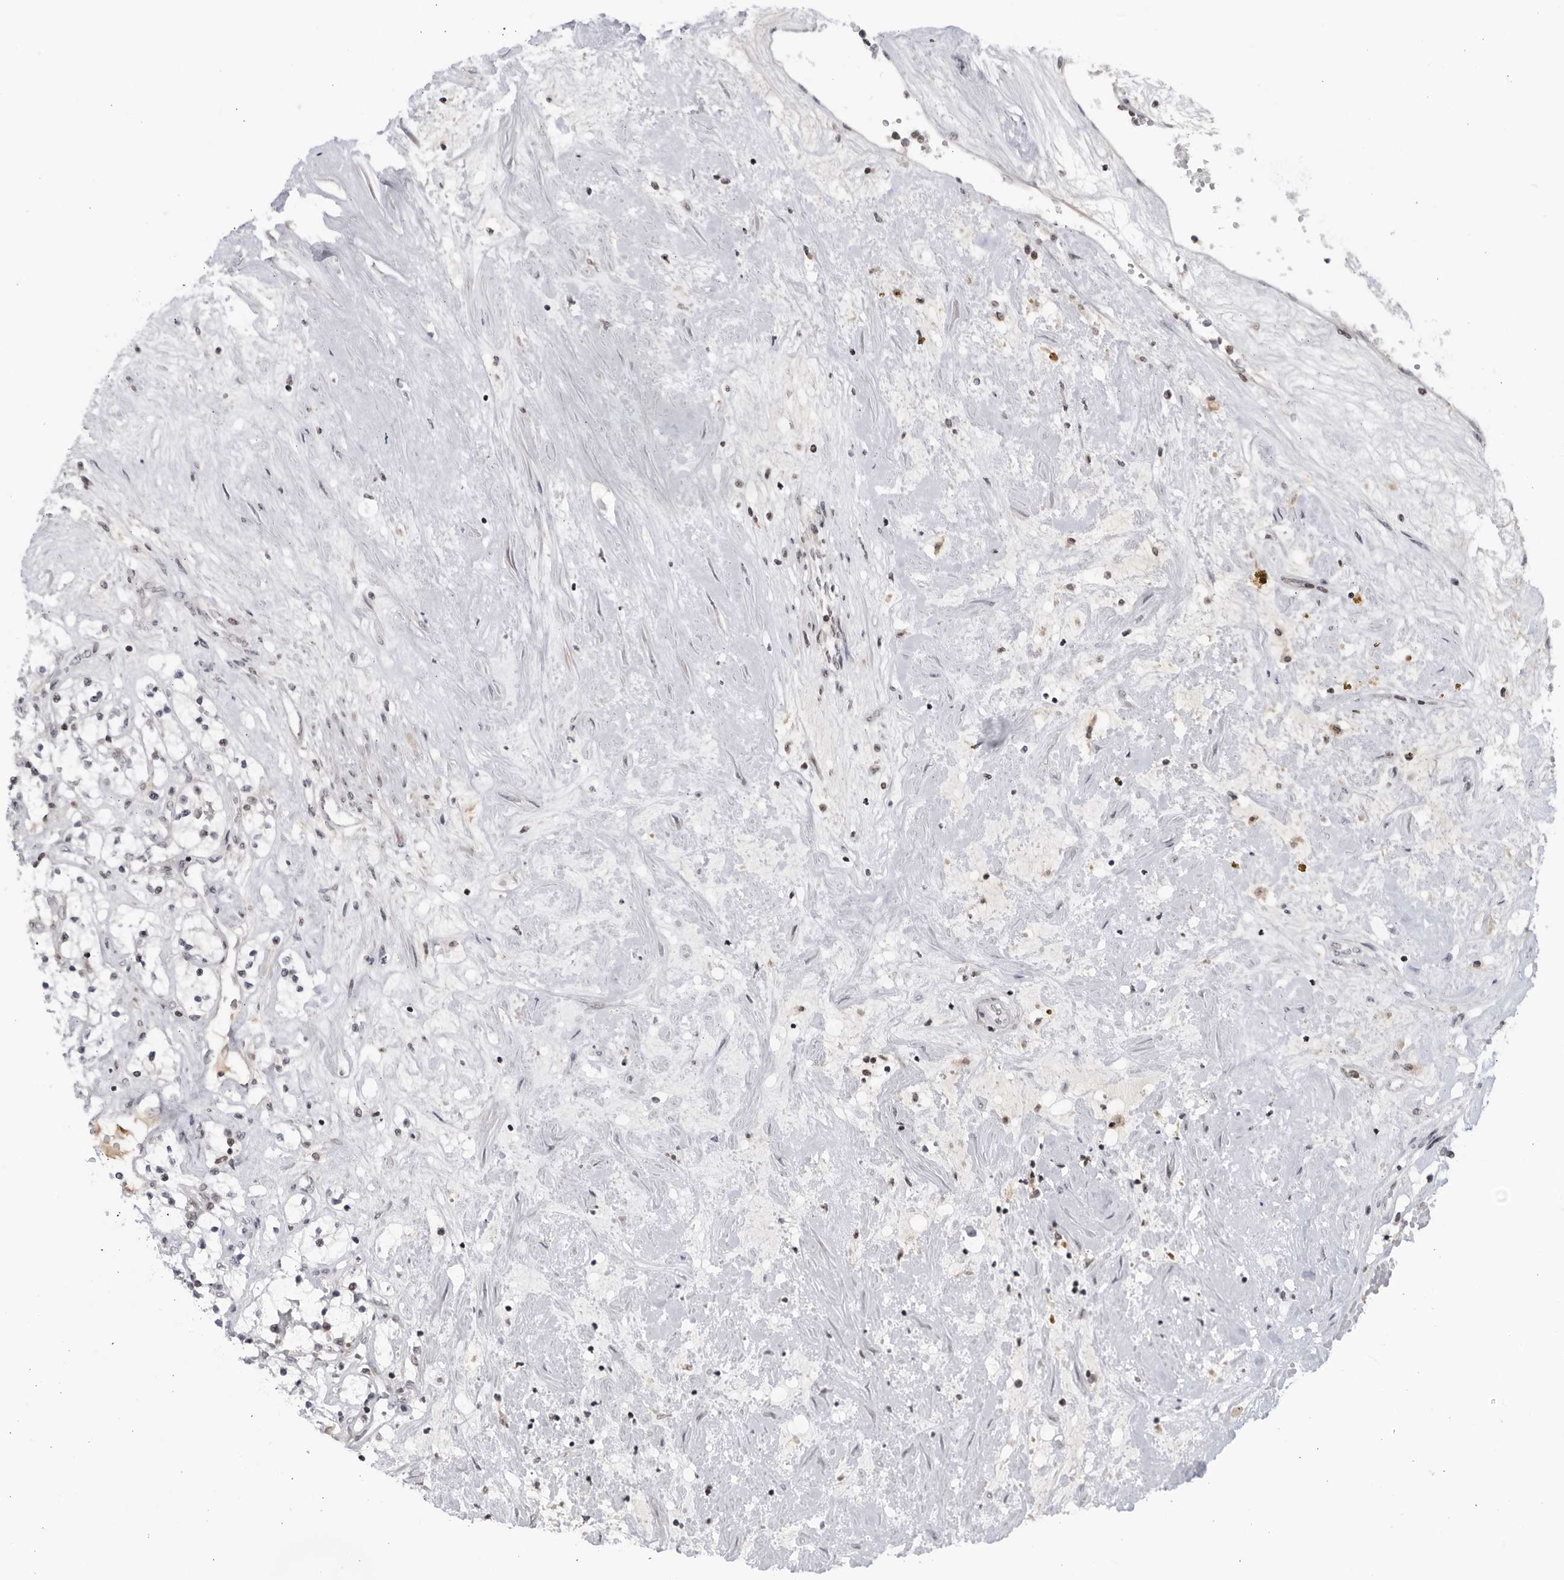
{"staining": {"intensity": "negative", "quantity": "none", "location": "none"}, "tissue": "renal cancer", "cell_type": "Tumor cells", "image_type": "cancer", "snomed": [{"axis": "morphology", "description": "Normal tissue, NOS"}, {"axis": "morphology", "description": "Adenocarcinoma, NOS"}, {"axis": "topography", "description": "Kidney"}], "caption": "A high-resolution histopathology image shows immunohistochemistry staining of renal cancer, which displays no significant expression in tumor cells.", "gene": "DTL", "patient": {"sex": "male", "age": 68}}